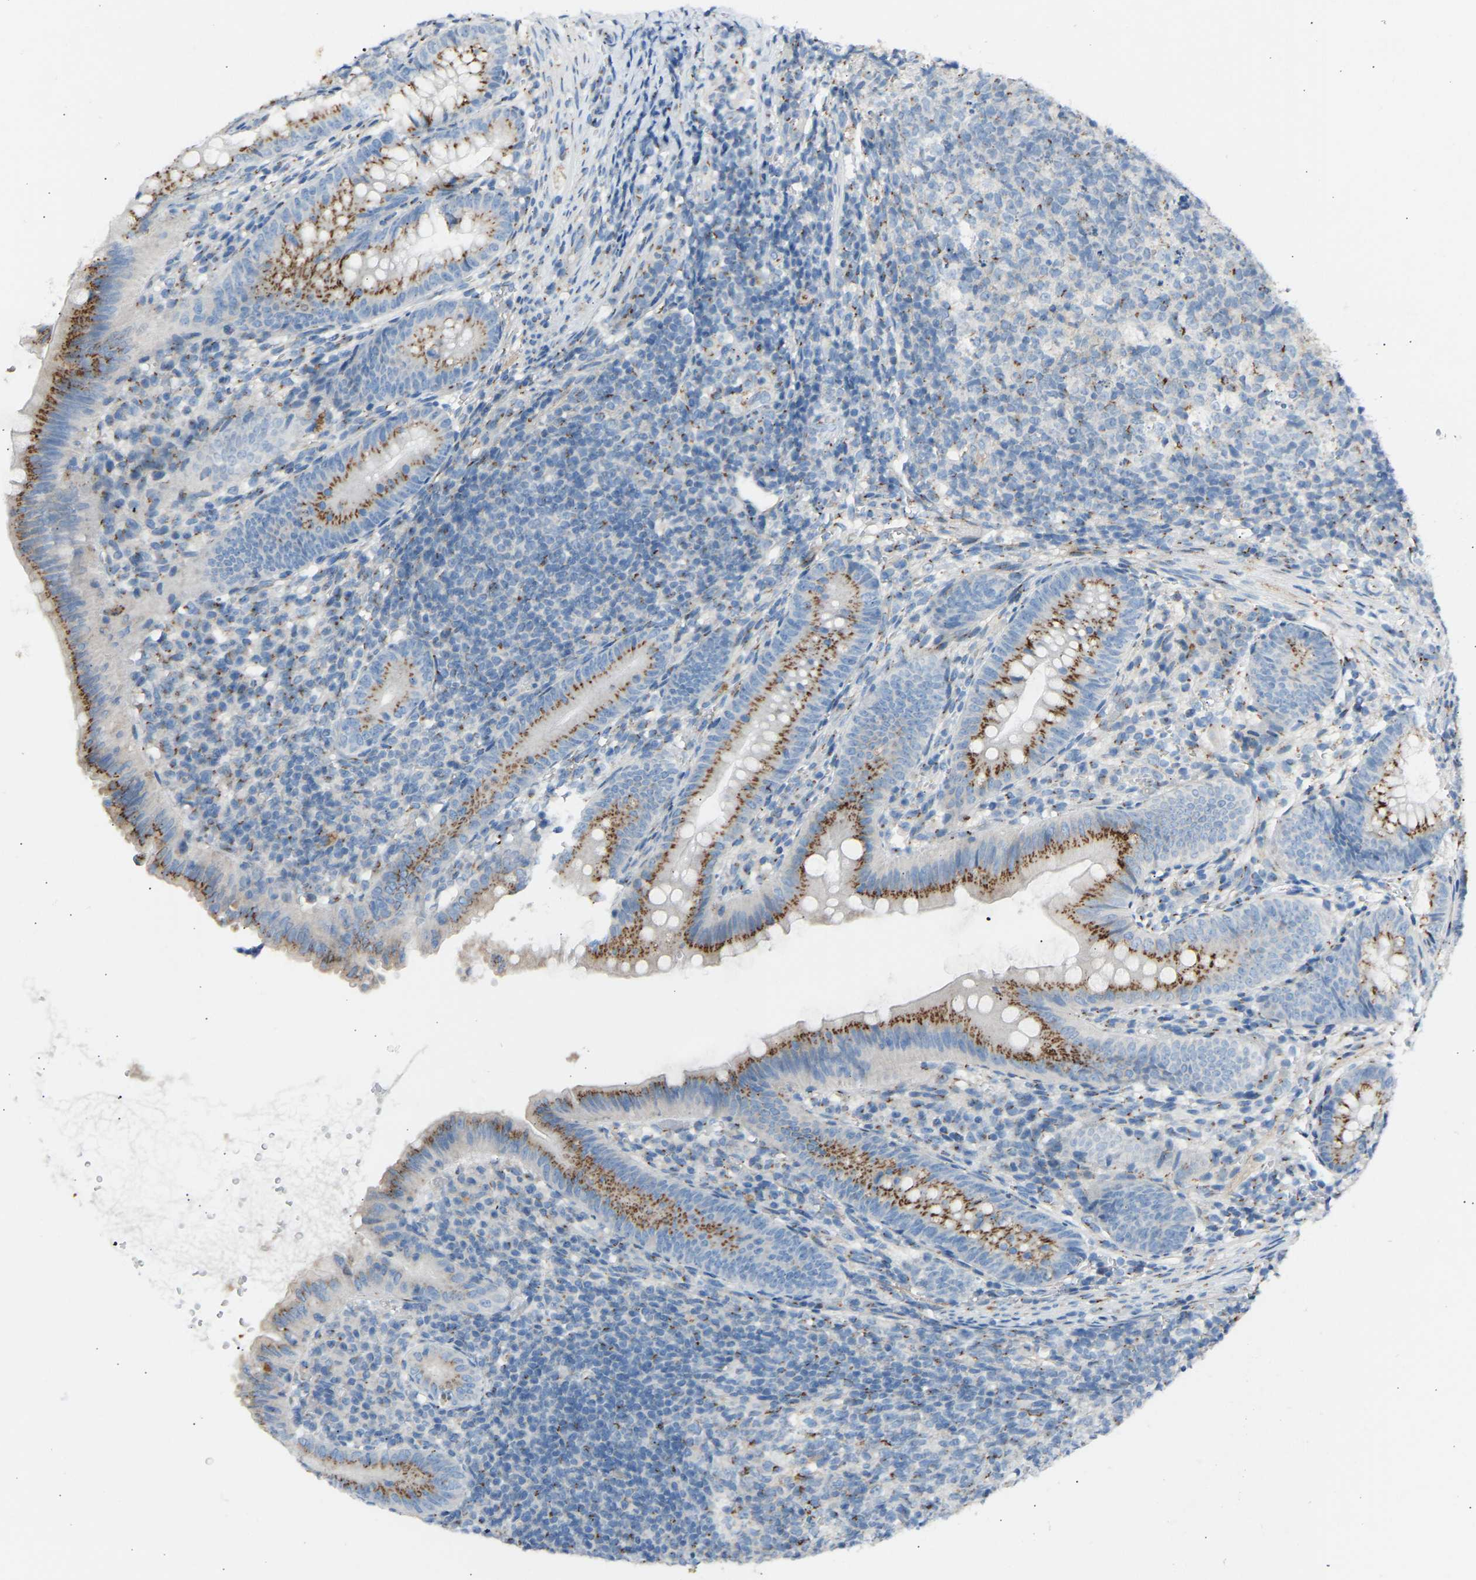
{"staining": {"intensity": "moderate", "quantity": ">75%", "location": "cytoplasmic/membranous"}, "tissue": "appendix", "cell_type": "Glandular cells", "image_type": "normal", "snomed": [{"axis": "morphology", "description": "Normal tissue, NOS"}, {"axis": "topography", "description": "Appendix"}], "caption": "Immunohistochemistry (IHC) of normal appendix shows medium levels of moderate cytoplasmic/membranous staining in about >75% of glandular cells.", "gene": "CYREN", "patient": {"sex": "male", "age": 1}}